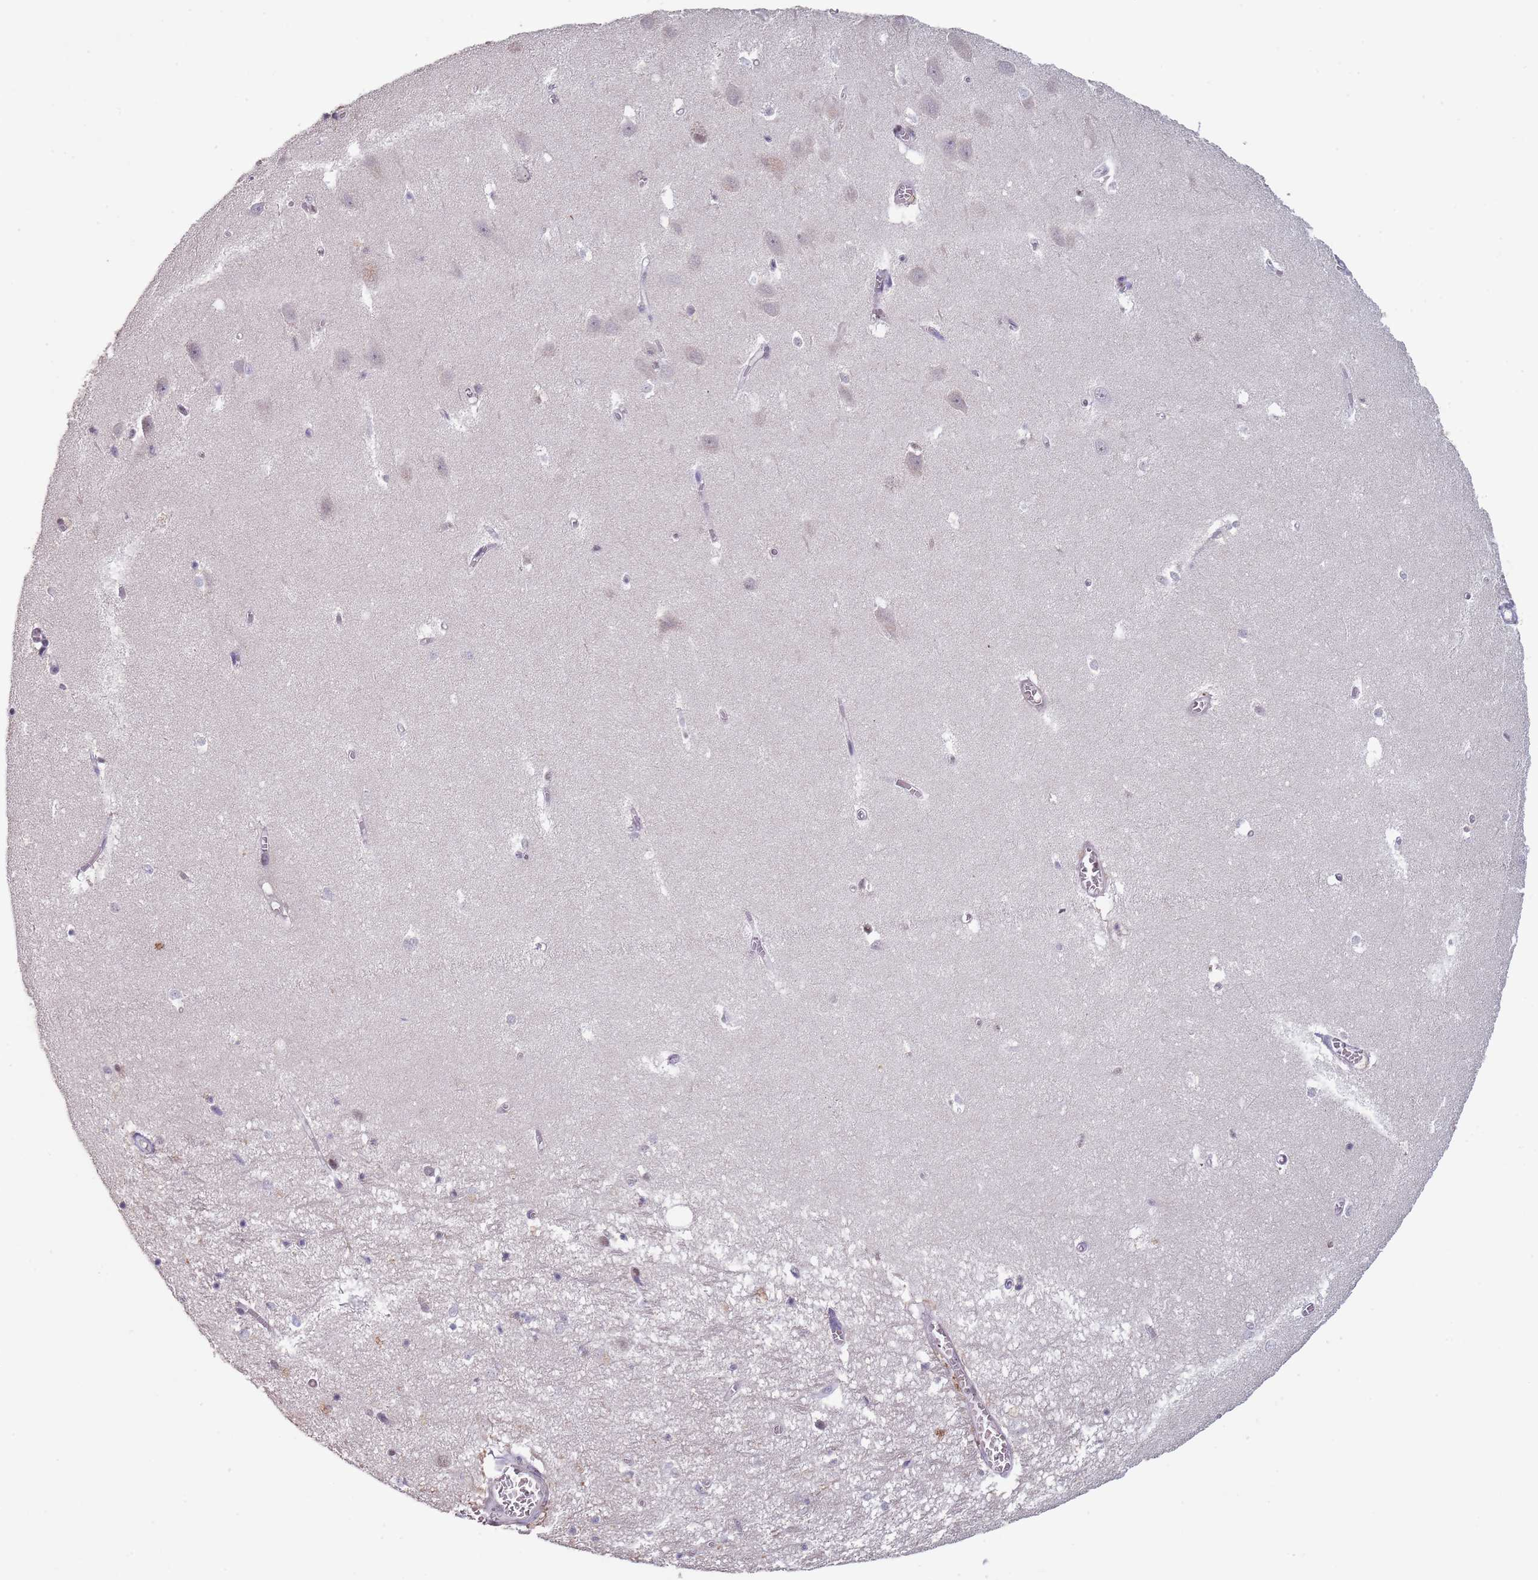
{"staining": {"intensity": "negative", "quantity": "none", "location": "none"}, "tissue": "hippocampus", "cell_type": "Glial cells", "image_type": "normal", "snomed": [{"axis": "morphology", "description": "Normal tissue, NOS"}, {"axis": "topography", "description": "Hippocampus"}], "caption": "This is a photomicrograph of immunohistochemistry (IHC) staining of unremarkable hippocampus, which shows no expression in glial cells. (Stains: DAB (3,3'-diaminobenzidine) IHC with hematoxylin counter stain, Microscopy: brightfield microscopy at high magnification).", "gene": "CIZ1", "patient": {"sex": "female", "age": 64}}